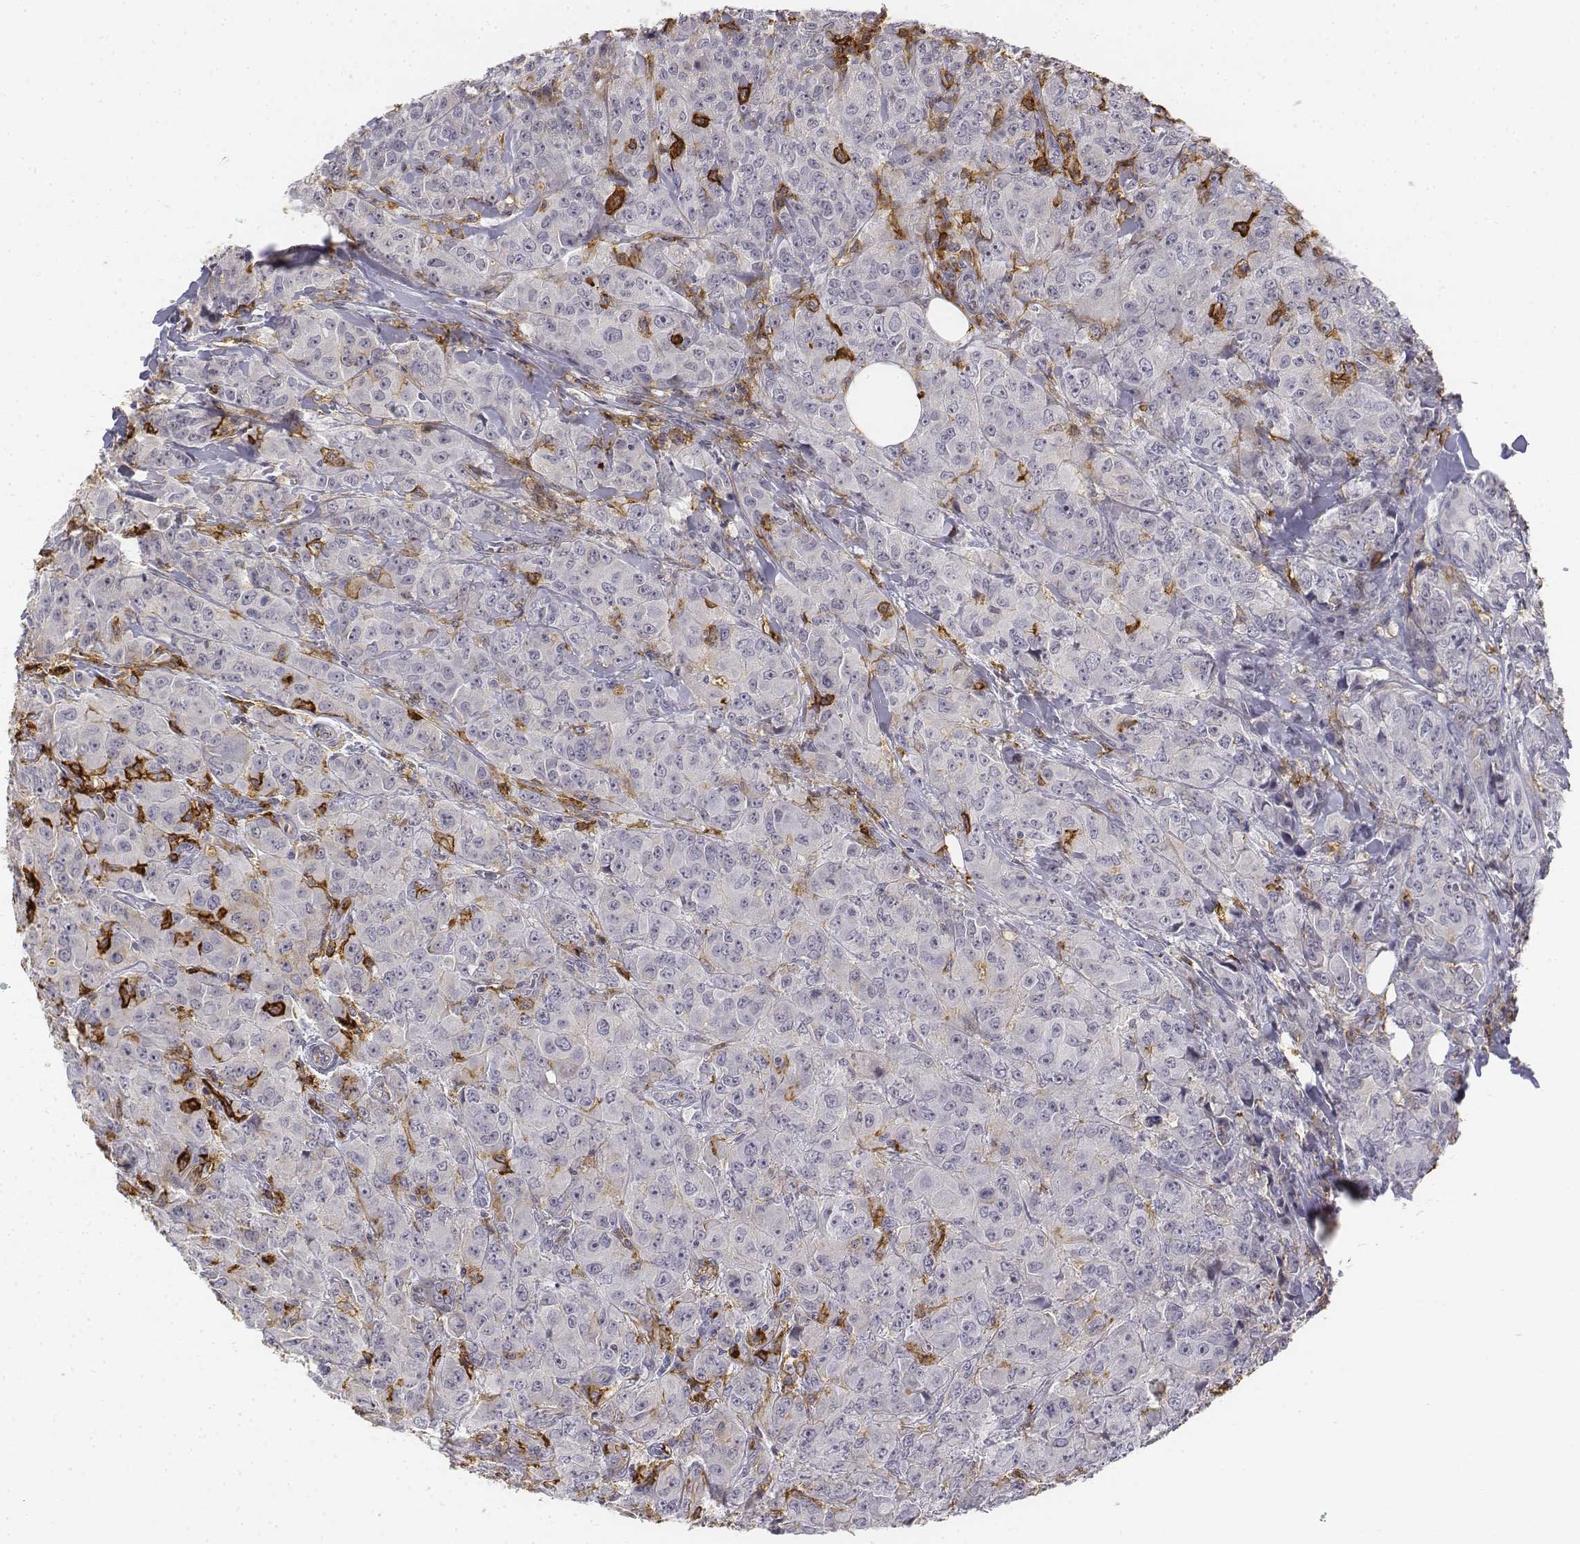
{"staining": {"intensity": "negative", "quantity": "none", "location": "none"}, "tissue": "breast cancer", "cell_type": "Tumor cells", "image_type": "cancer", "snomed": [{"axis": "morphology", "description": "Duct carcinoma"}, {"axis": "topography", "description": "Breast"}], "caption": "IHC histopathology image of neoplastic tissue: breast cancer stained with DAB (3,3'-diaminobenzidine) exhibits no significant protein positivity in tumor cells. Nuclei are stained in blue.", "gene": "CD14", "patient": {"sex": "female", "age": 43}}